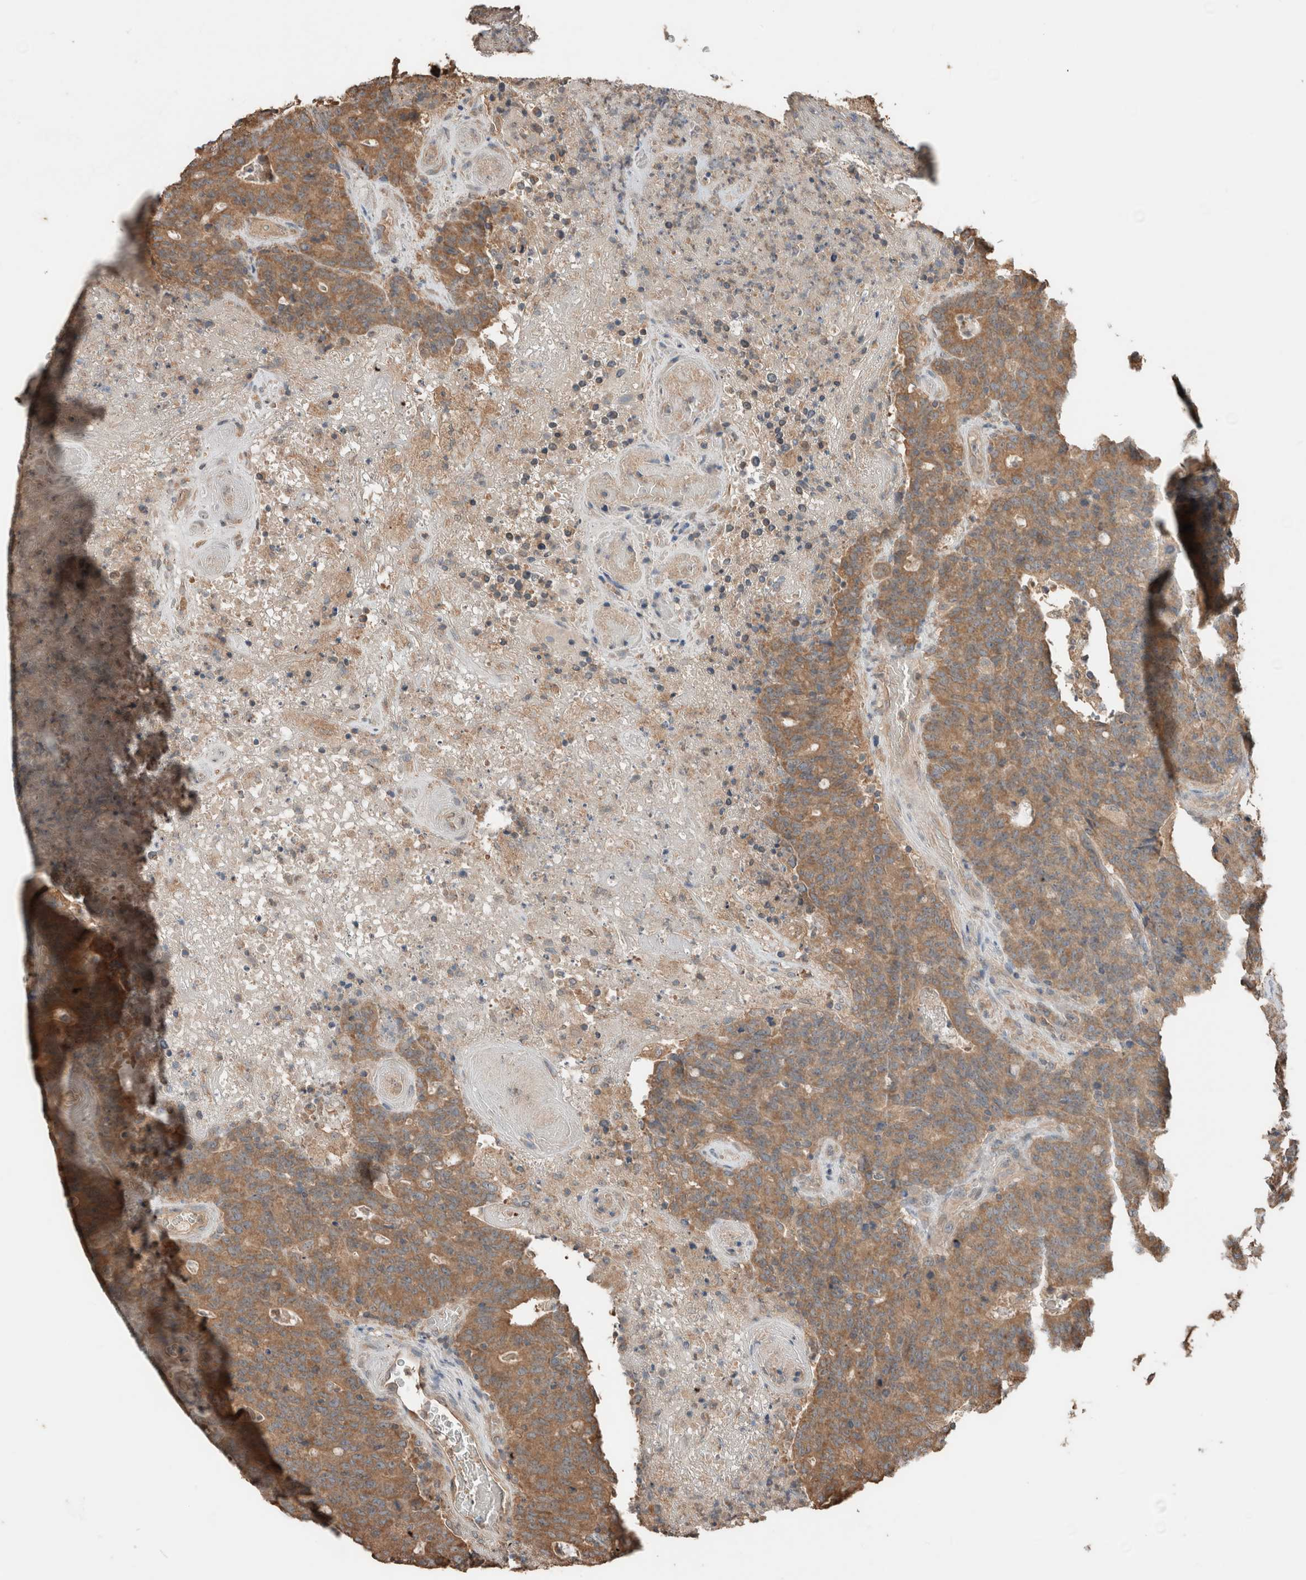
{"staining": {"intensity": "moderate", "quantity": ">75%", "location": "cytoplasmic/membranous"}, "tissue": "colorectal cancer", "cell_type": "Tumor cells", "image_type": "cancer", "snomed": [{"axis": "morphology", "description": "Normal tissue, NOS"}, {"axis": "morphology", "description": "Adenocarcinoma, NOS"}, {"axis": "topography", "description": "Colon"}], "caption": "An immunohistochemistry (IHC) image of tumor tissue is shown. Protein staining in brown highlights moderate cytoplasmic/membranous positivity in colorectal cancer (adenocarcinoma) within tumor cells.", "gene": "ERAP2", "patient": {"sex": "female", "age": 75}}